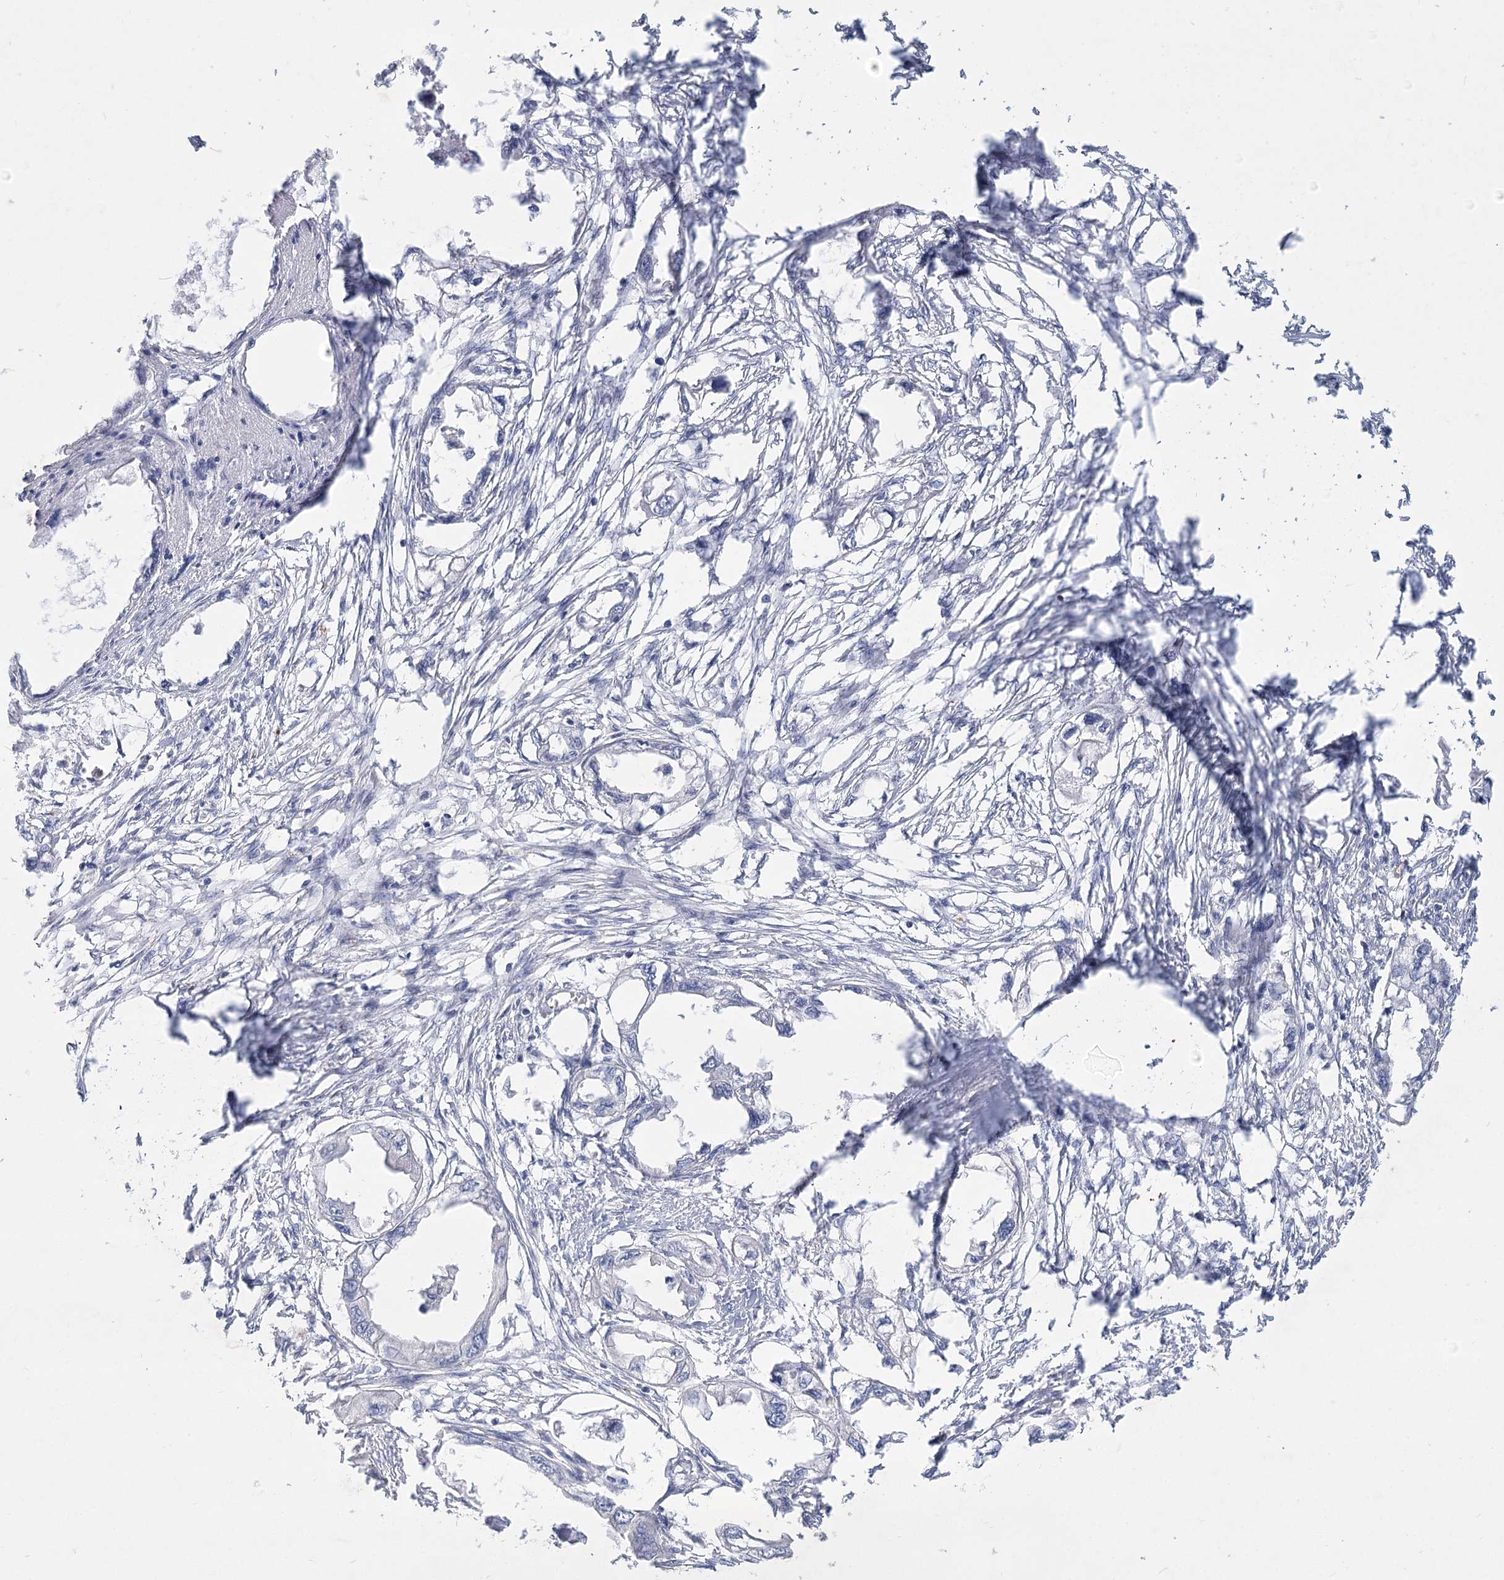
{"staining": {"intensity": "negative", "quantity": "none", "location": "none"}, "tissue": "endometrial cancer", "cell_type": "Tumor cells", "image_type": "cancer", "snomed": [{"axis": "morphology", "description": "Adenocarcinoma, NOS"}, {"axis": "morphology", "description": "Adenocarcinoma, metastatic, NOS"}, {"axis": "topography", "description": "Adipose tissue"}, {"axis": "topography", "description": "Endometrium"}], "caption": "There is no significant staining in tumor cells of endometrial cancer.", "gene": "SLC9A3", "patient": {"sex": "female", "age": 67}}